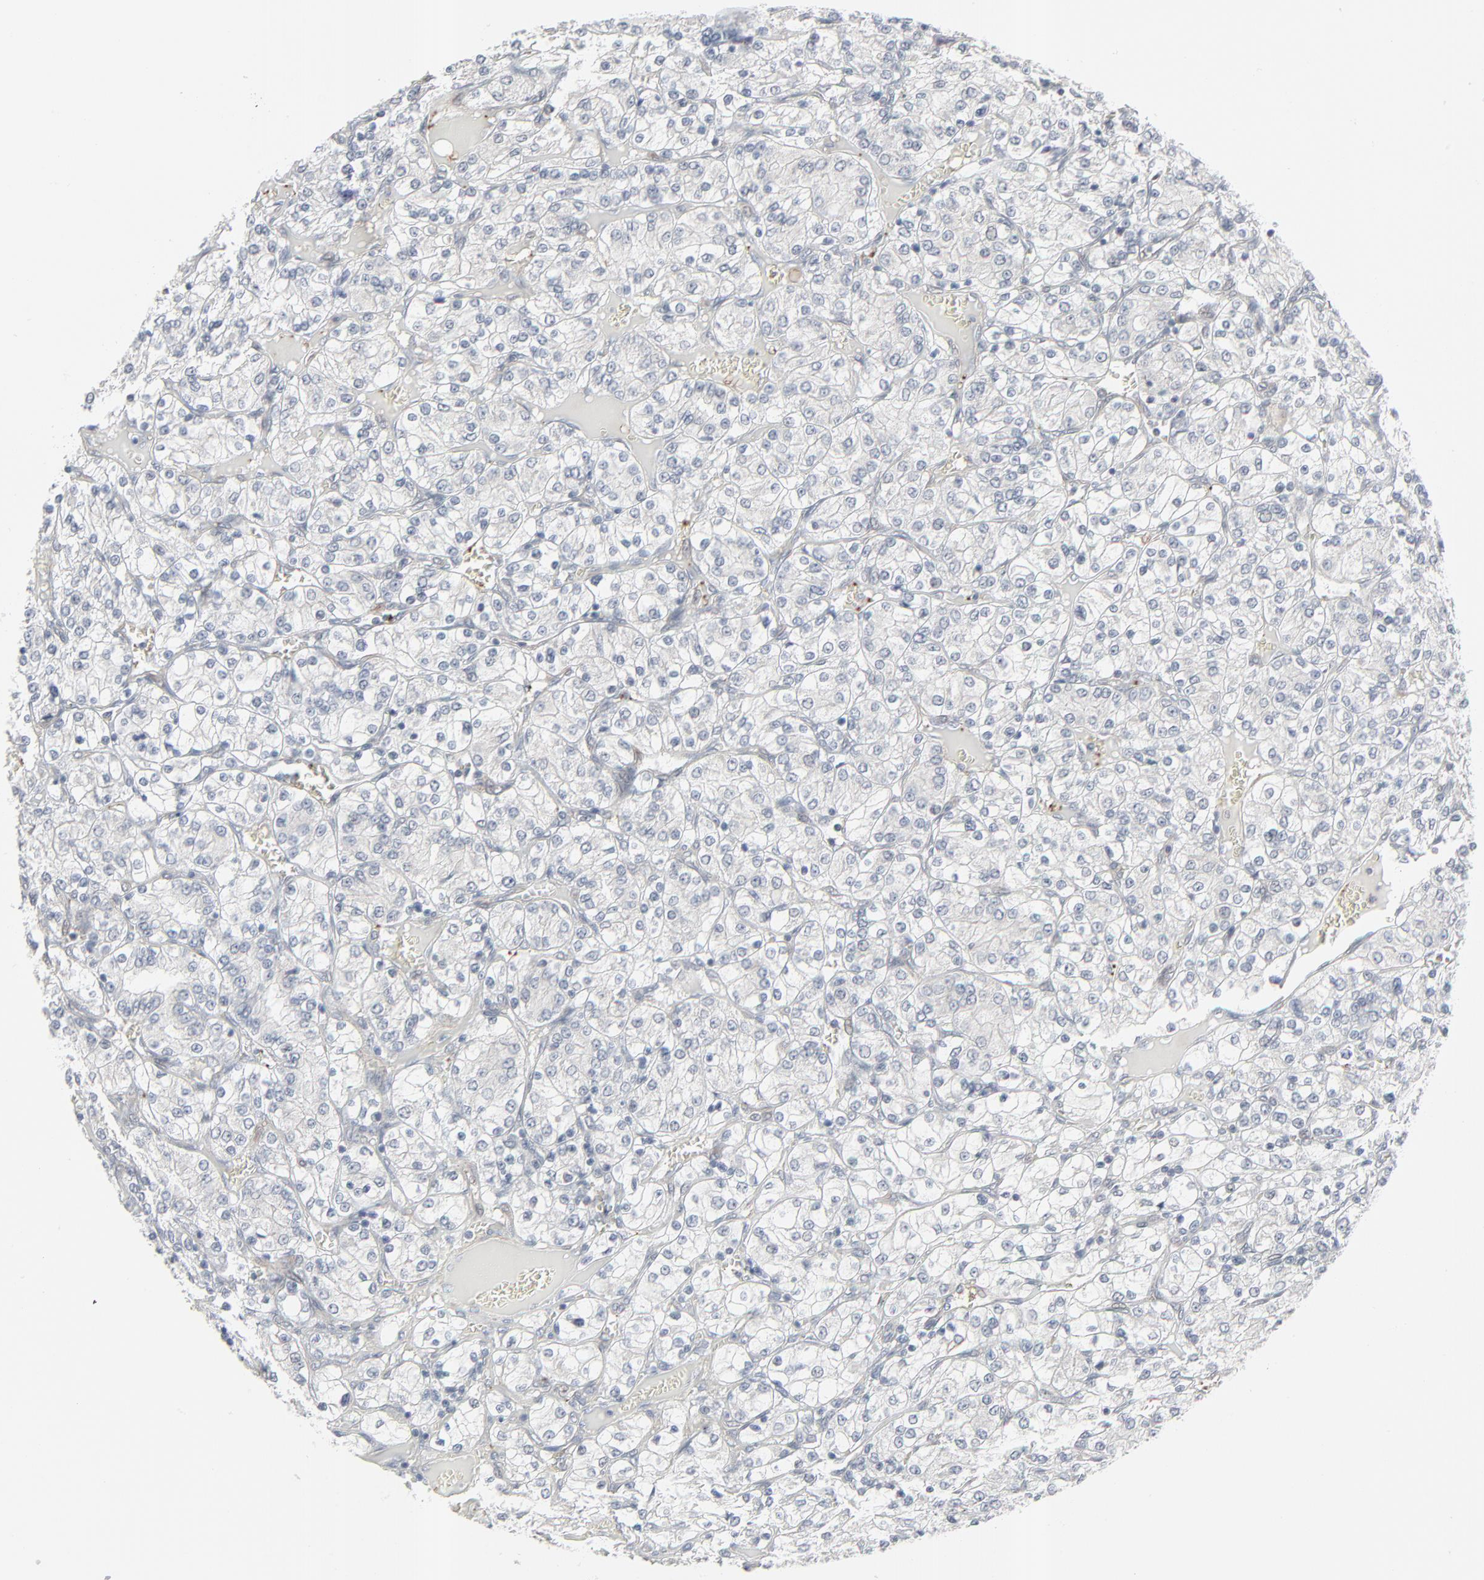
{"staining": {"intensity": "negative", "quantity": "none", "location": "none"}, "tissue": "renal cancer", "cell_type": "Tumor cells", "image_type": "cancer", "snomed": [{"axis": "morphology", "description": "Adenocarcinoma, NOS"}, {"axis": "topography", "description": "Kidney"}], "caption": "Human renal cancer stained for a protein using immunohistochemistry exhibits no expression in tumor cells.", "gene": "NEUROD1", "patient": {"sex": "female", "age": 62}}